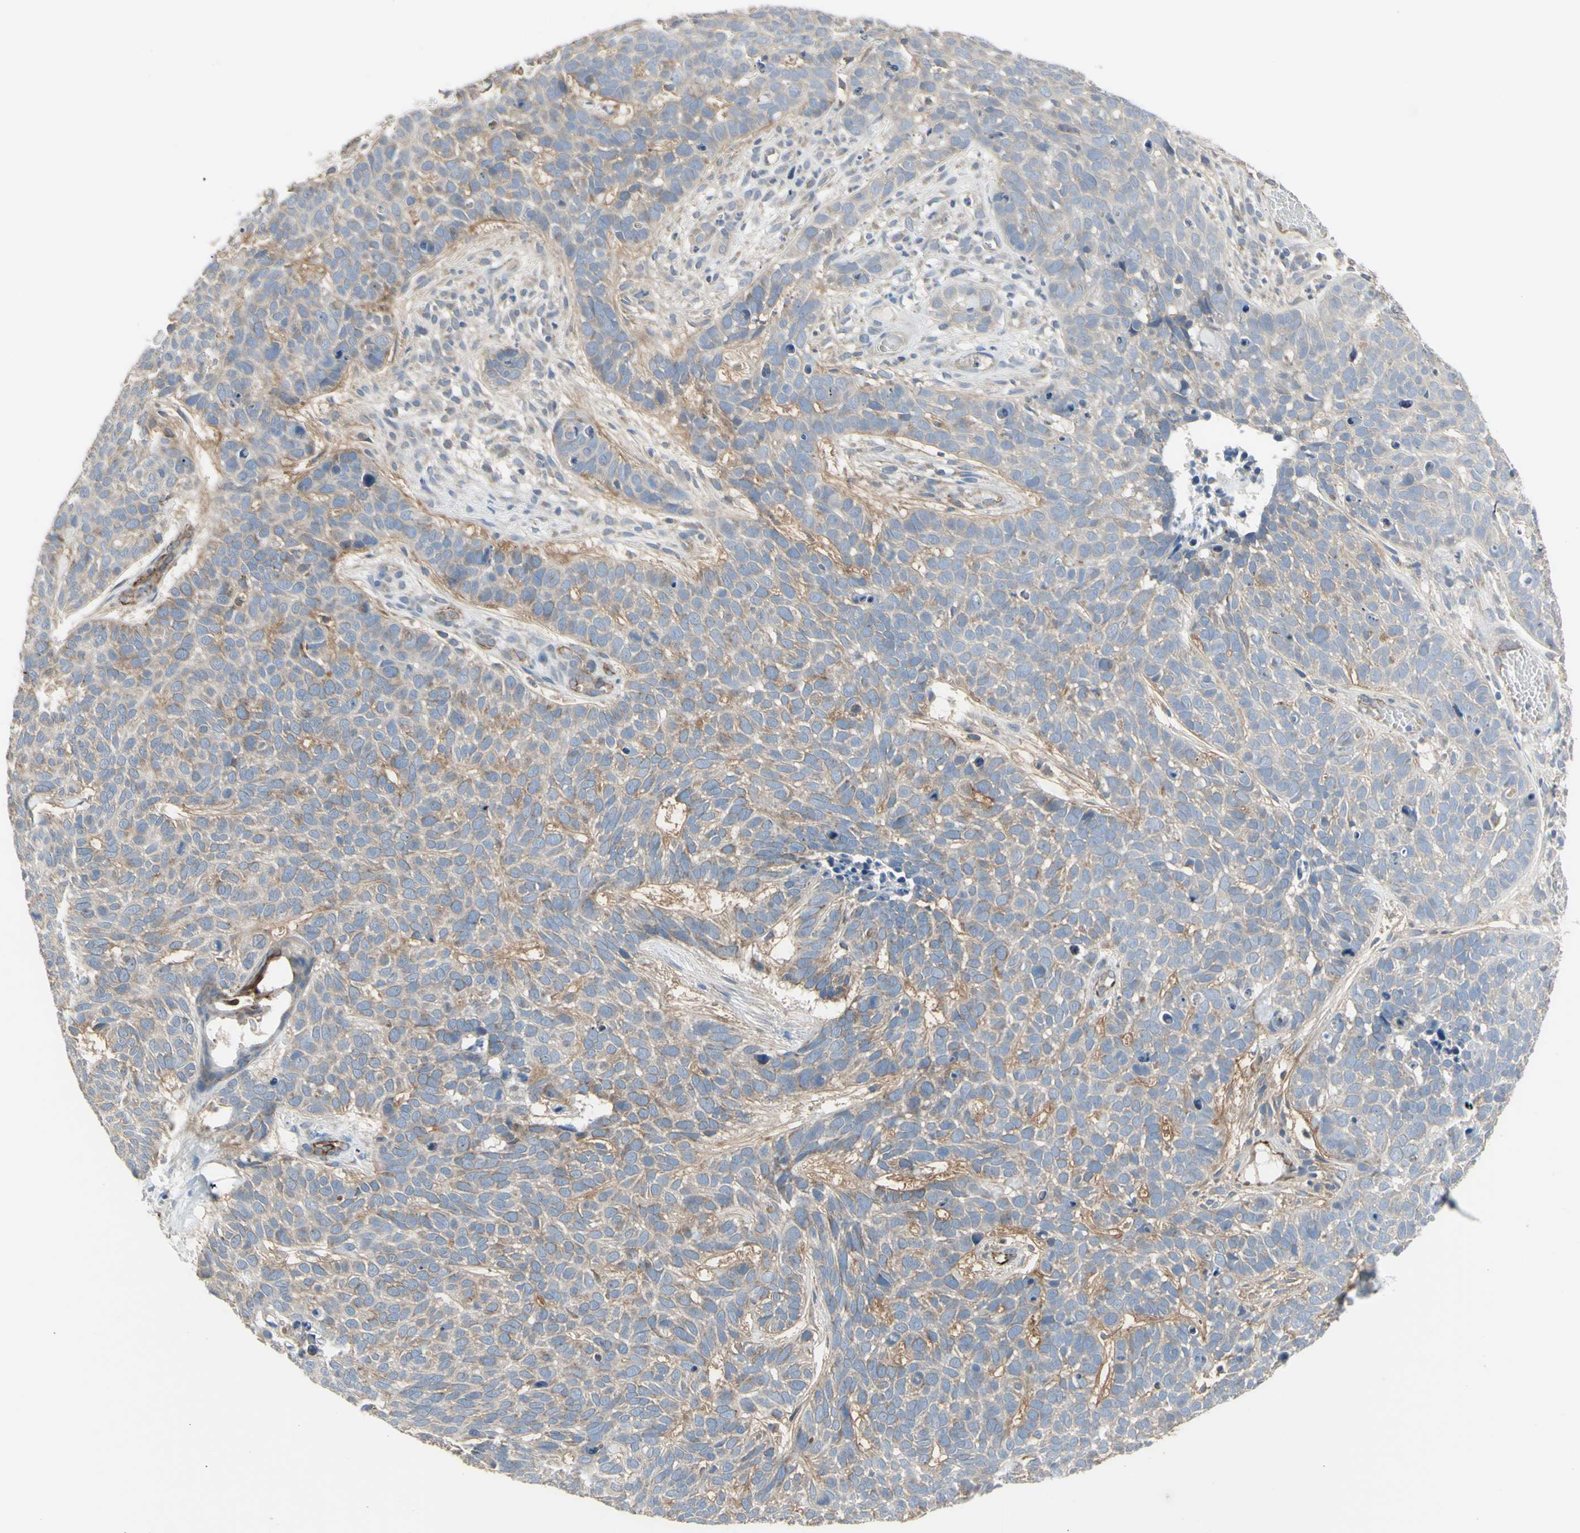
{"staining": {"intensity": "weak", "quantity": "25%-75%", "location": "cytoplasmic/membranous"}, "tissue": "skin cancer", "cell_type": "Tumor cells", "image_type": "cancer", "snomed": [{"axis": "morphology", "description": "Basal cell carcinoma"}, {"axis": "topography", "description": "Skin"}], "caption": "Immunohistochemical staining of skin cancer (basal cell carcinoma) displays low levels of weak cytoplasmic/membranous protein staining in about 25%-75% of tumor cells.", "gene": "FAM171B", "patient": {"sex": "male", "age": 87}}